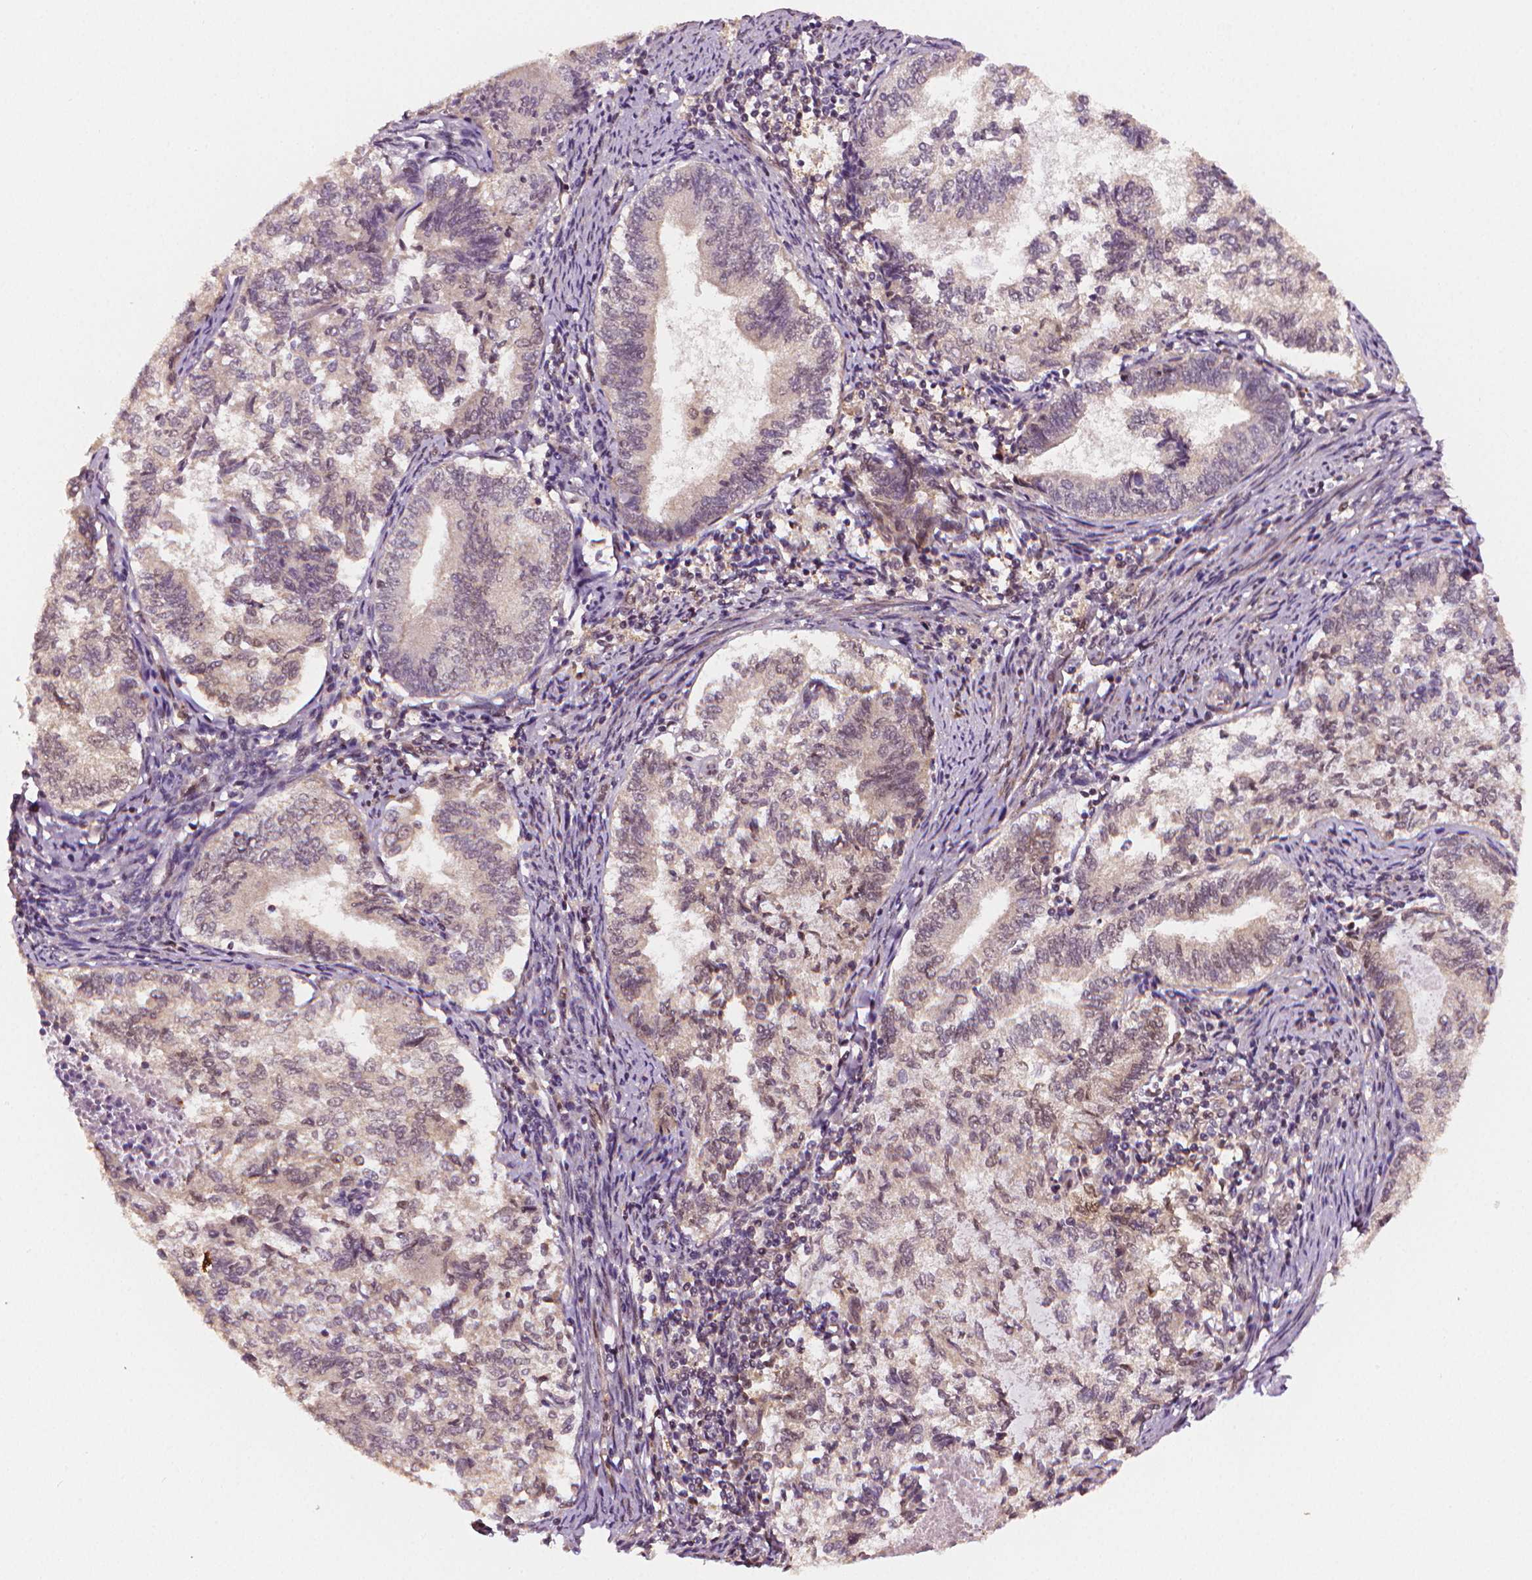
{"staining": {"intensity": "negative", "quantity": "none", "location": "none"}, "tissue": "endometrial cancer", "cell_type": "Tumor cells", "image_type": "cancer", "snomed": [{"axis": "morphology", "description": "Adenocarcinoma, NOS"}, {"axis": "topography", "description": "Endometrium"}], "caption": "Adenocarcinoma (endometrial) was stained to show a protein in brown. There is no significant positivity in tumor cells. (Stains: DAB IHC with hematoxylin counter stain, Microscopy: brightfield microscopy at high magnification).", "gene": "STAT3", "patient": {"sex": "female", "age": 65}}